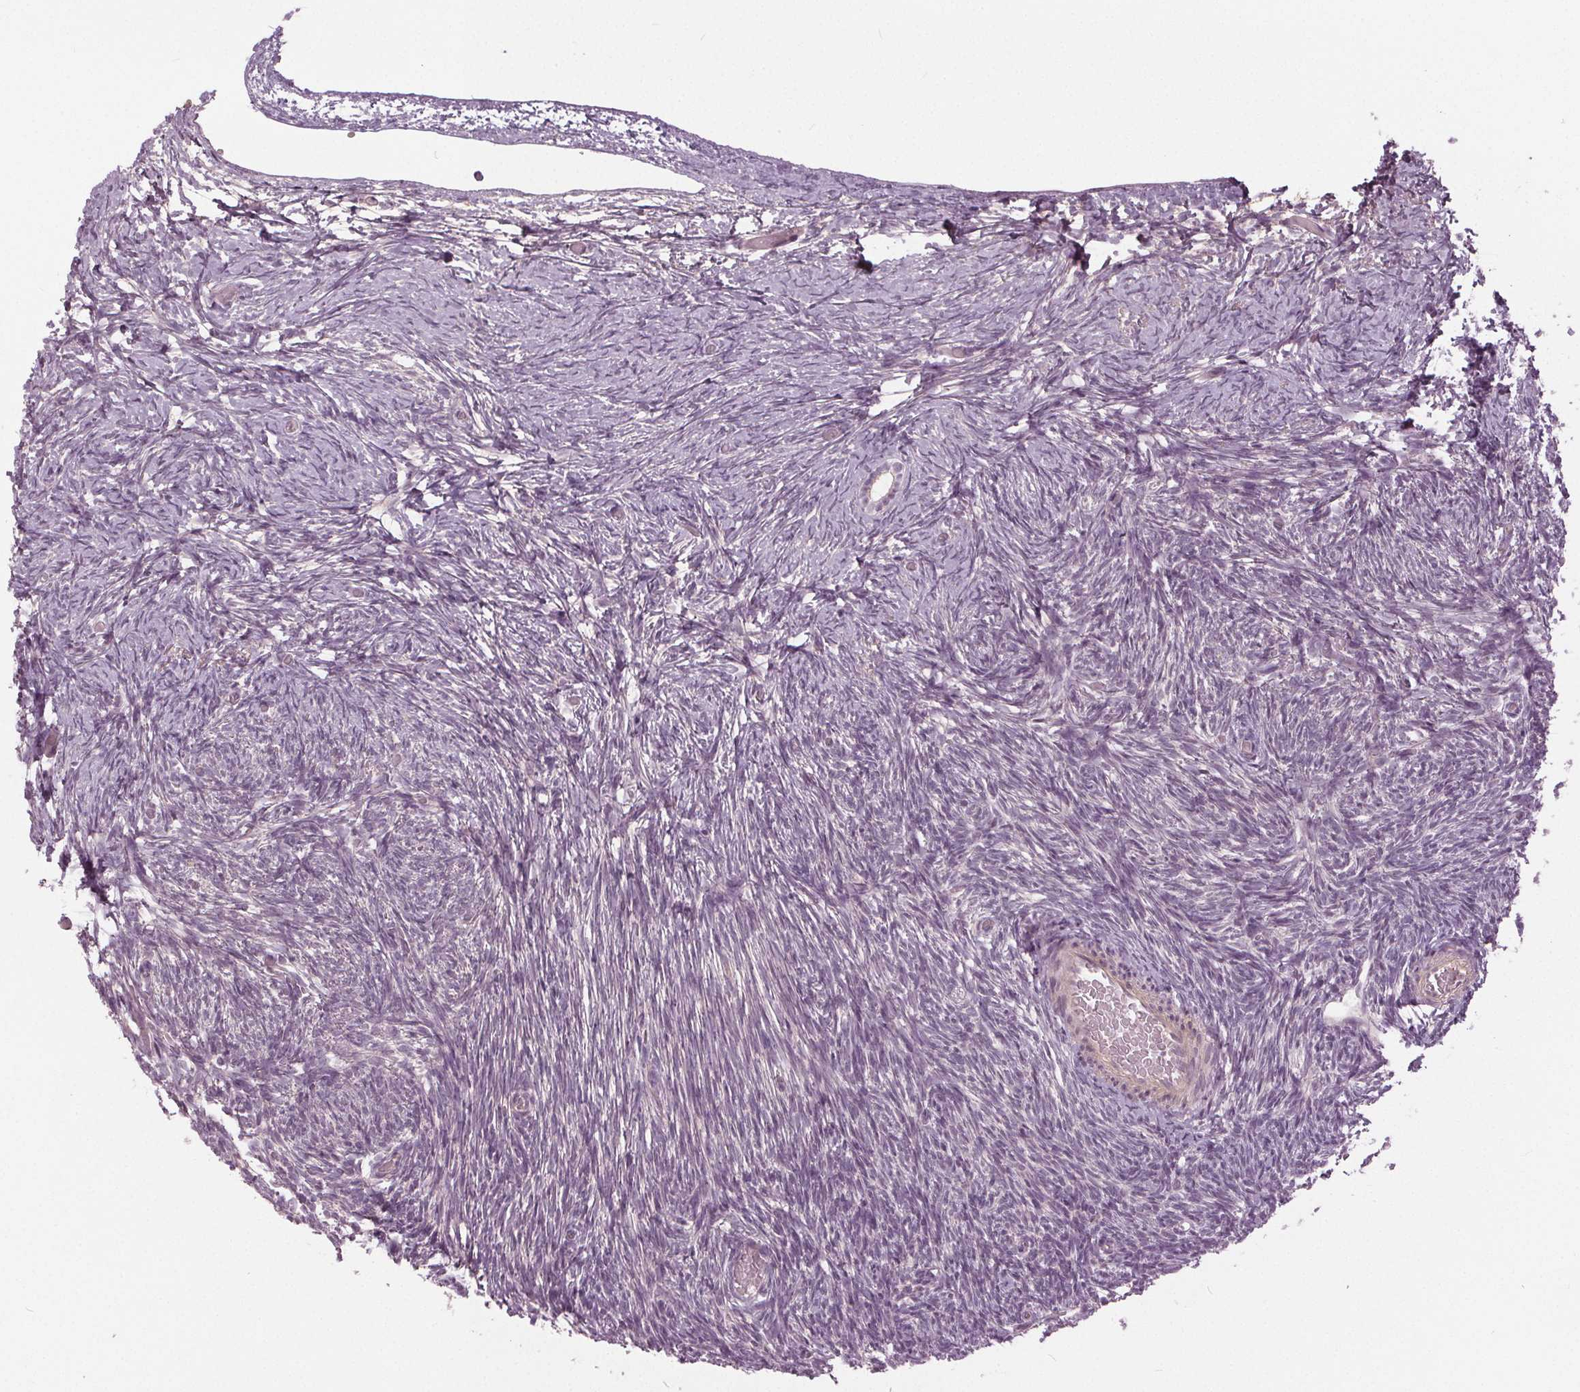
{"staining": {"intensity": "negative", "quantity": "none", "location": "none"}, "tissue": "ovary", "cell_type": "Ovarian stroma cells", "image_type": "normal", "snomed": [{"axis": "morphology", "description": "Normal tissue, NOS"}, {"axis": "topography", "description": "Ovary"}], "caption": "Micrograph shows no significant protein staining in ovarian stroma cells of normal ovary. (DAB immunohistochemistry (IHC), high magnification).", "gene": "KLK13", "patient": {"sex": "female", "age": 39}}